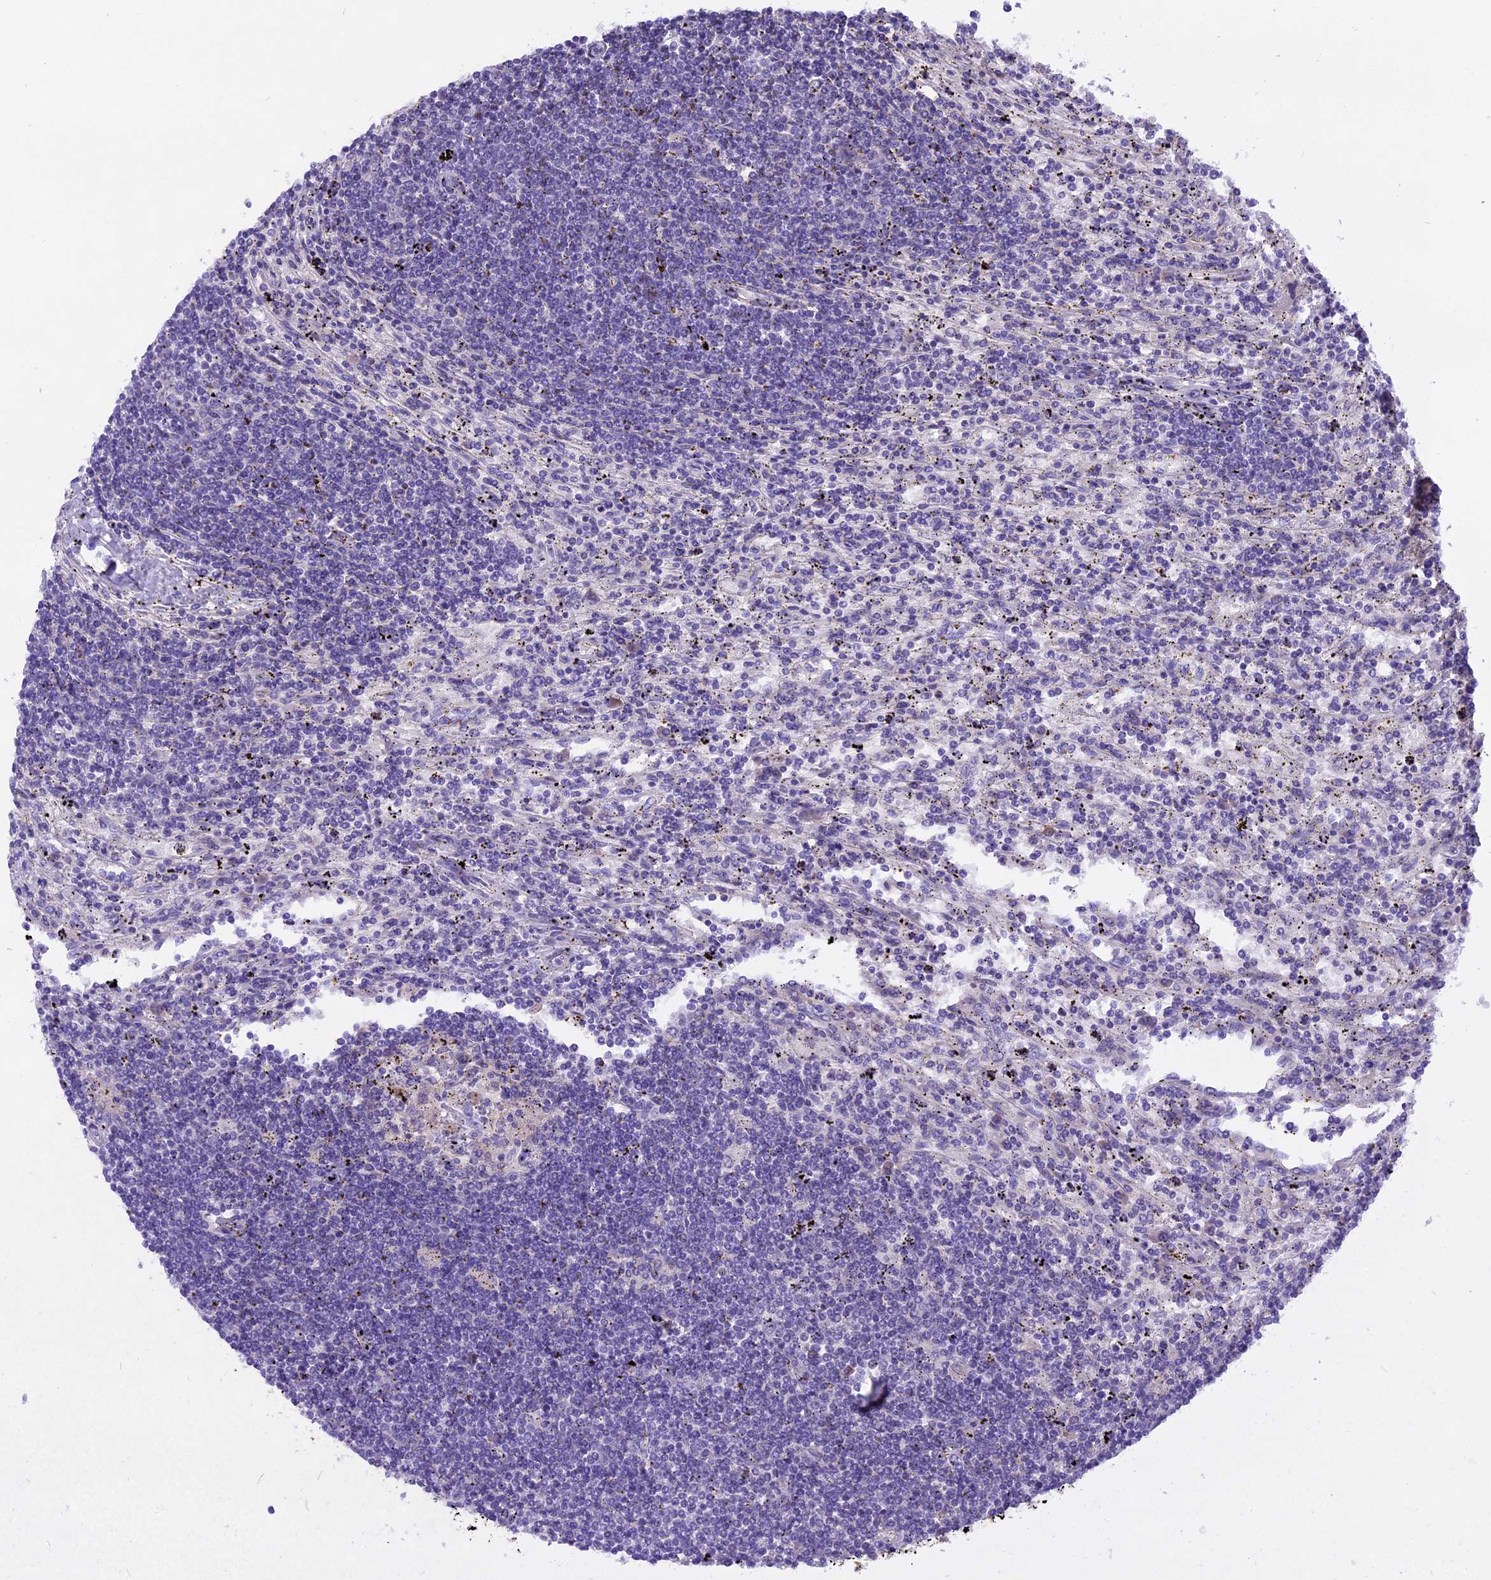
{"staining": {"intensity": "negative", "quantity": "none", "location": "none"}, "tissue": "lymphoma", "cell_type": "Tumor cells", "image_type": "cancer", "snomed": [{"axis": "morphology", "description": "Malignant lymphoma, non-Hodgkin's type, Low grade"}, {"axis": "topography", "description": "Spleen"}], "caption": "A micrograph of human lymphoma is negative for staining in tumor cells.", "gene": "ANO3", "patient": {"sex": "male", "age": 76}}